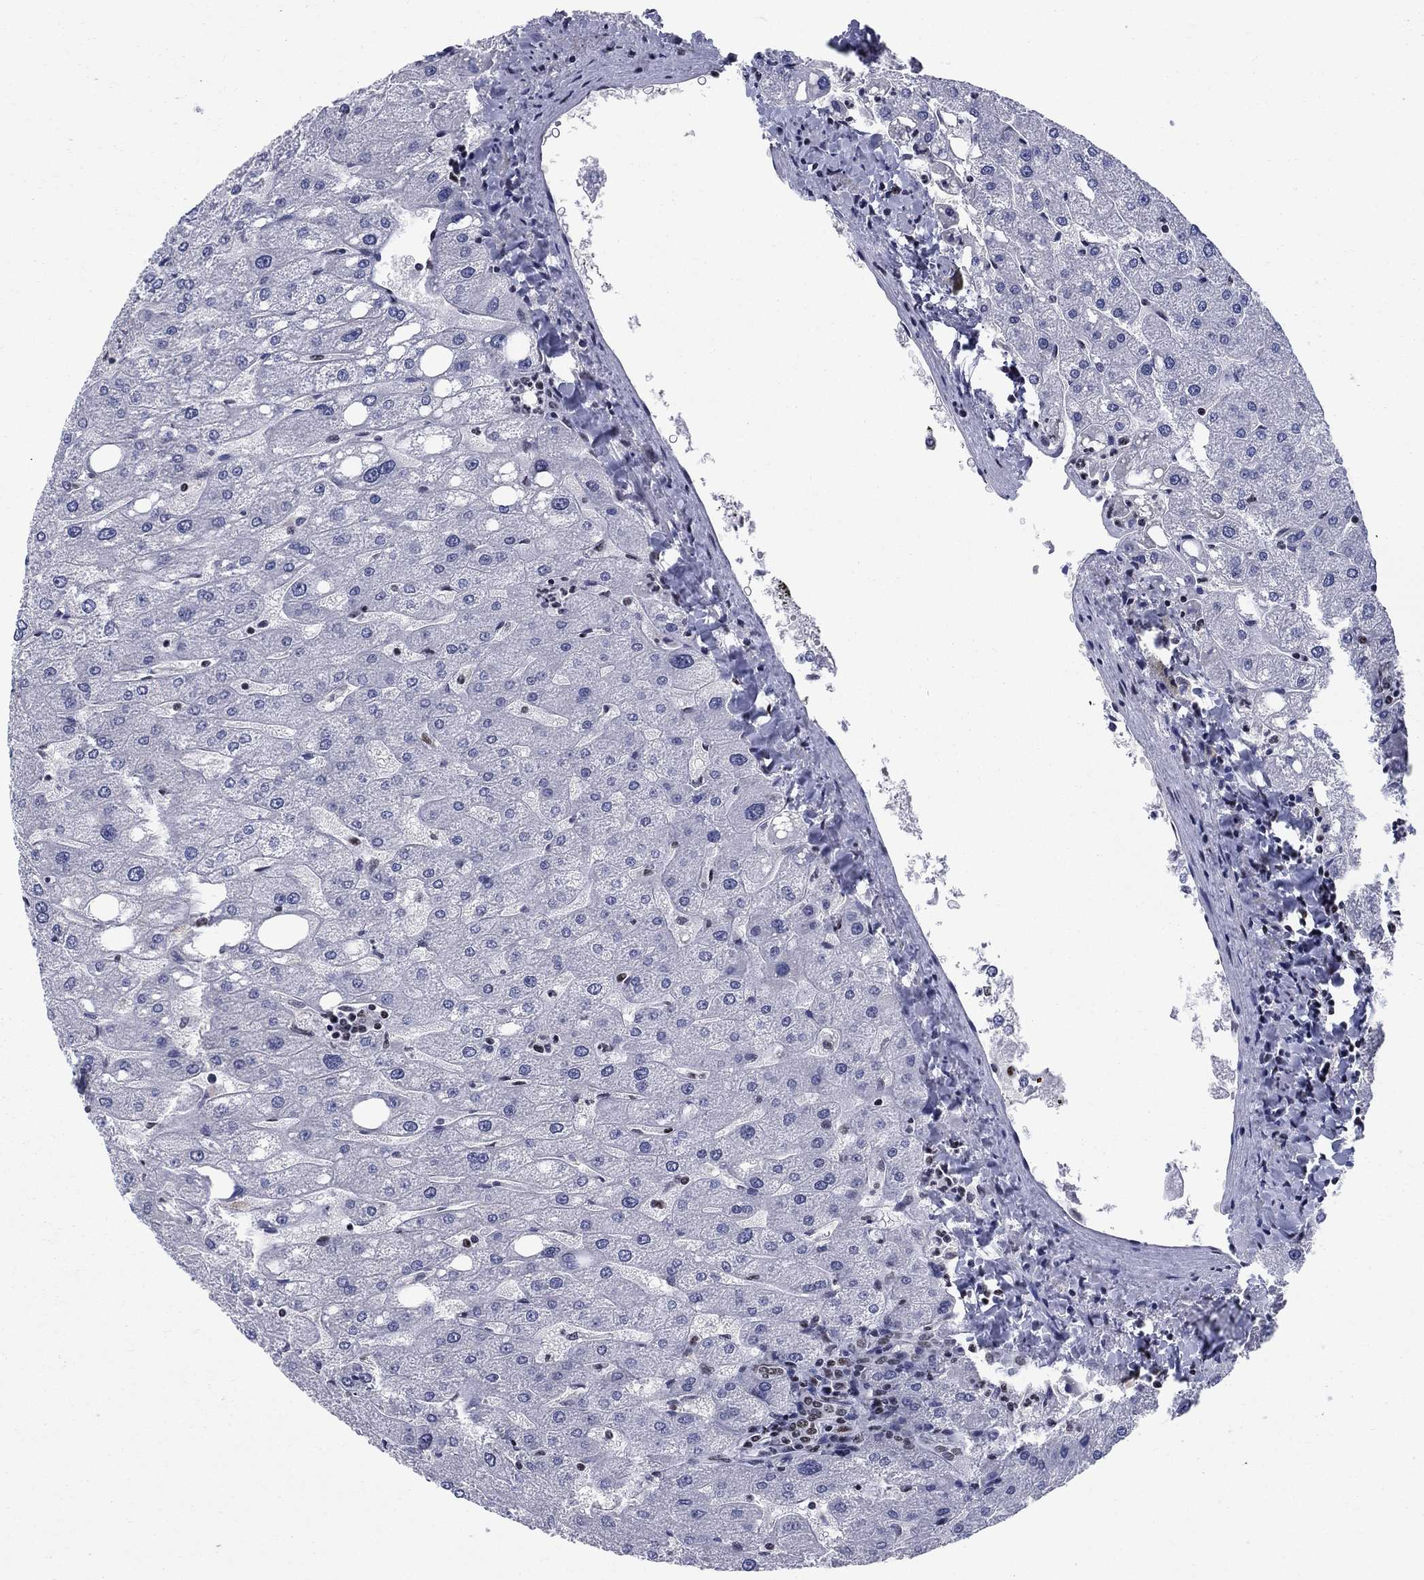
{"staining": {"intensity": "weak", "quantity": ">75%", "location": "nuclear"}, "tissue": "liver", "cell_type": "Cholangiocytes", "image_type": "normal", "snomed": [{"axis": "morphology", "description": "Normal tissue, NOS"}, {"axis": "topography", "description": "Liver"}], "caption": "Immunohistochemistry (IHC) image of normal liver stained for a protein (brown), which demonstrates low levels of weak nuclear expression in approximately >75% of cholangiocytes.", "gene": "N4BP2", "patient": {"sex": "male", "age": 67}}